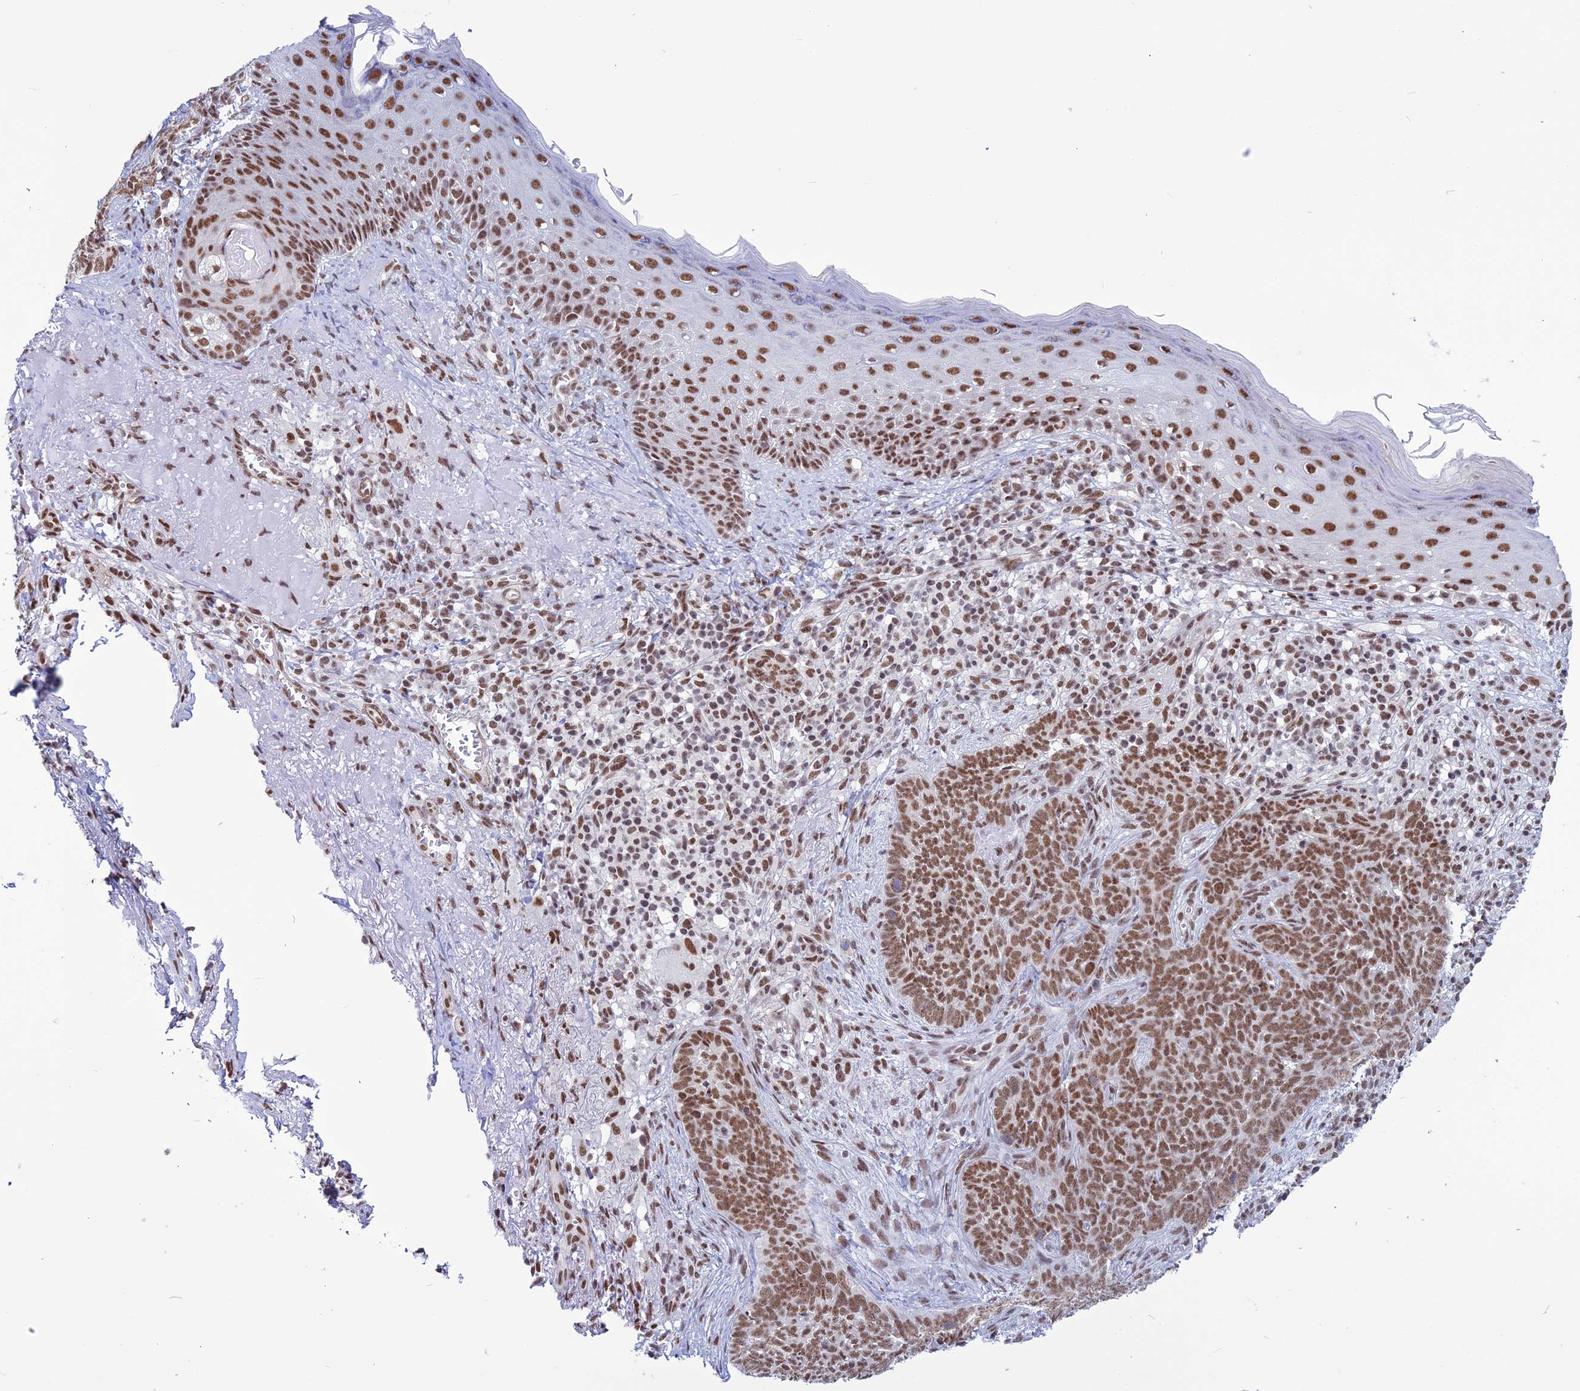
{"staining": {"intensity": "moderate", "quantity": ">75%", "location": "nuclear"}, "tissue": "skin cancer", "cell_type": "Tumor cells", "image_type": "cancer", "snomed": [{"axis": "morphology", "description": "Basal cell carcinoma"}, {"axis": "topography", "description": "Skin"}], "caption": "Skin cancer stained with DAB immunohistochemistry (IHC) reveals medium levels of moderate nuclear staining in approximately >75% of tumor cells.", "gene": "U2AF1", "patient": {"sex": "female", "age": 76}}